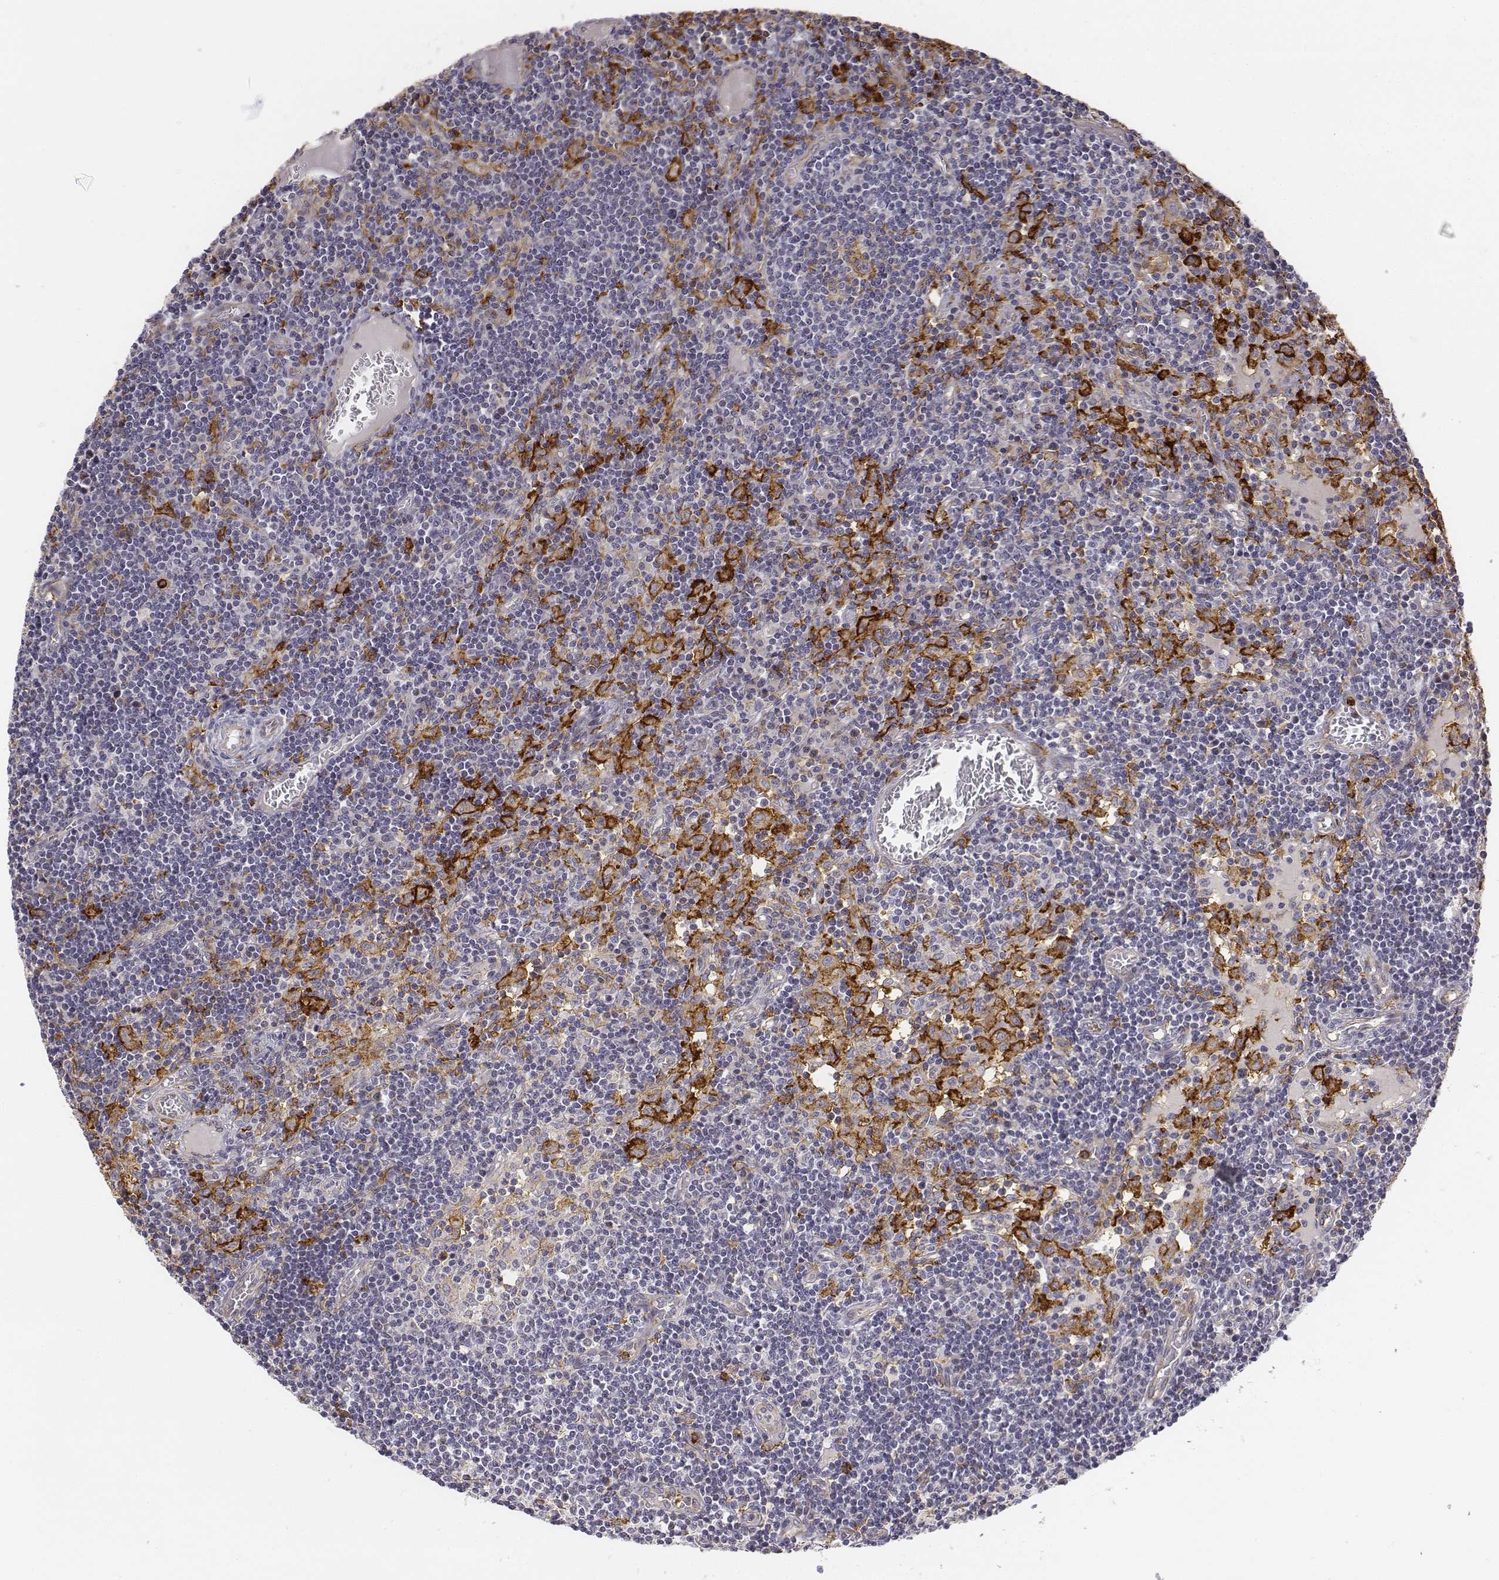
{"staining": {"intensity": "strong", "quantity": "<25%", "location": "cytoplasmic/membranous"}, "tissue": "lymph node", "cell_type": "Non-germinal center cells", "image_type": "normal", "snomed": [{"axis": "morphology", "description": "Normal tissue, NOS"}, {"axis": "topography", "description": "Lymph node"}], "caption": "A photomicrograph of human lymph node stained for a protein exhibits strong cytoplasmic/membranous brown staining in non-germinal center cells. (Stains: DAB (3,3'-diaminobenzidine) in brown, nuclei in blue, Microscopy: brightfield microscopy at high magnification).", "gene": "CD14", "patient": {"sex": "female", "age": 72}}